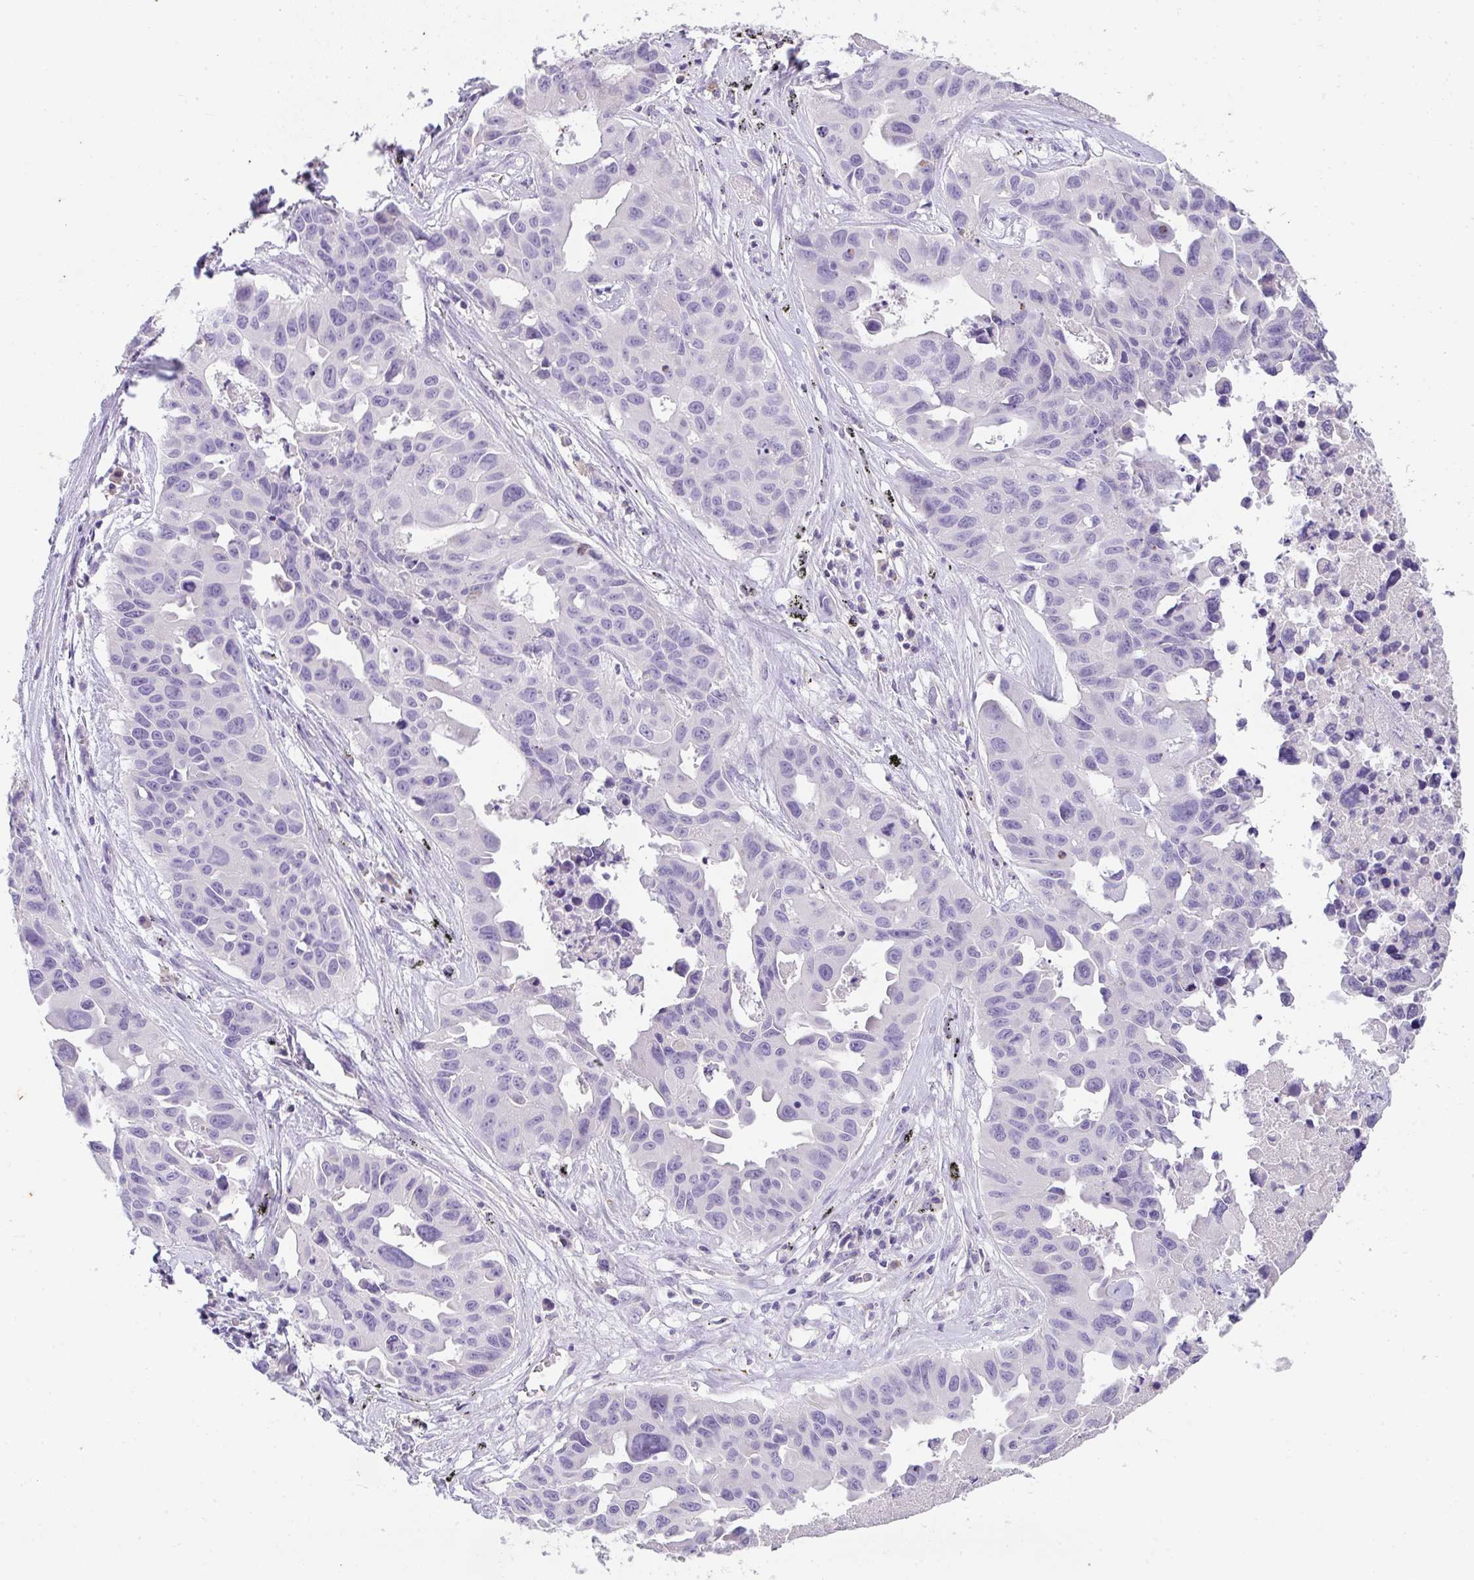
{"staining": {"intensity": "negative", "quantity": "none", "location": "none"}, "tissue": "lung cancer", "cell_type": "Tumor cells", "image_type": "cancer", "snomed": [{"axis": "morphology", "description": "Adenocarcinoma, NOS"}, {"axis": "topography", "description": "Lymph node"}, {"axis": "topography", "description": "Lung"}], "caption": "Tumor cells are negative for brown protein staining in lung cancer.", "gene": "COX7B", "patient": {"sex": "male", "age": 64}}